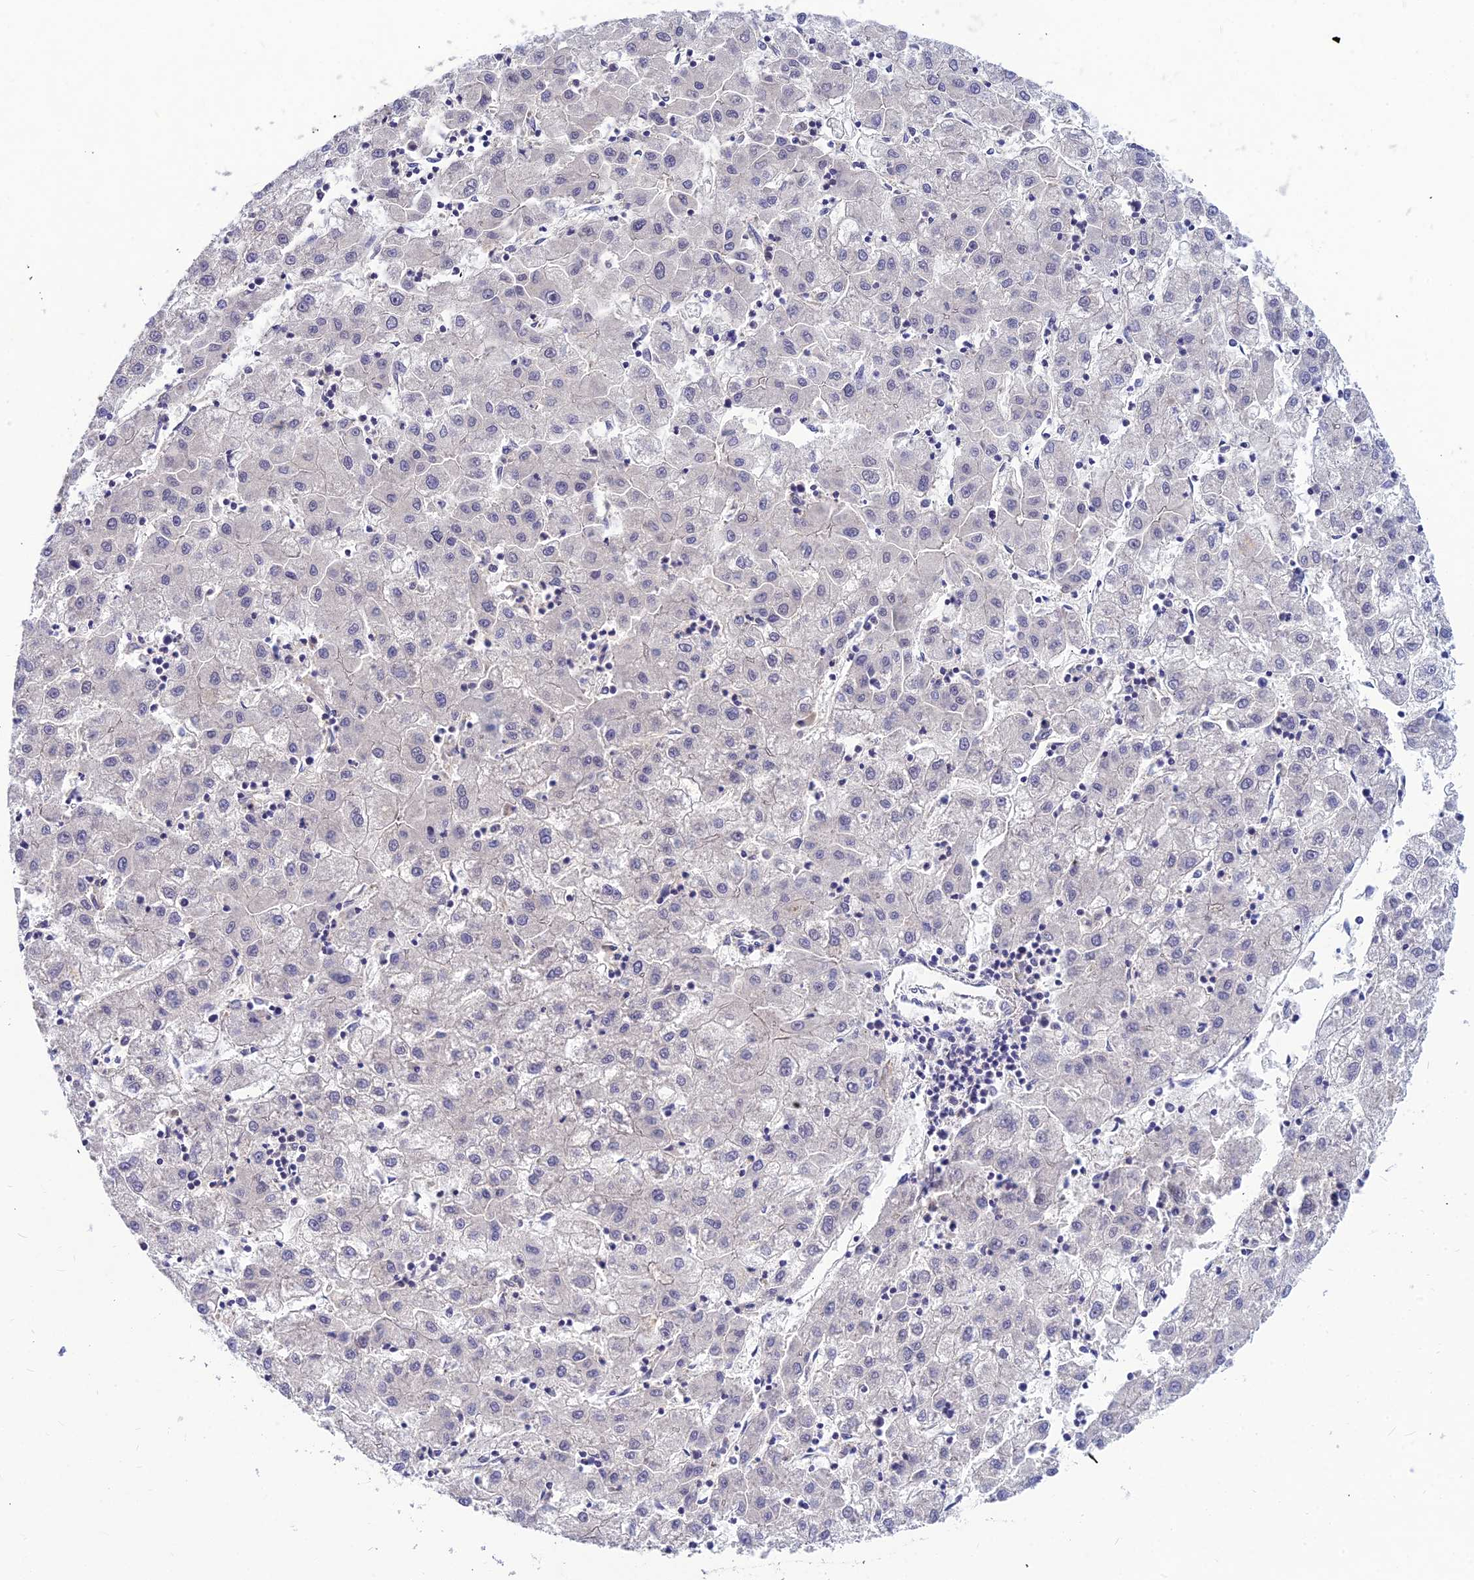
{"staining": {"intensity": "negative", "quantity": "none", "location": "none"}, "tissue": "liver cancer", "cell_type": "Tumor cells", "image_type": "cancer", "snomed": [{"axis": "morphology", "description": "Carcinoma, Hepatocellular, NOS"}, {"axis": "topography", "description": "Liver"}], "caption": "IHC of human liver cancer exhibits no positivity in tumor cells.", "gene": "DMRTA1", "patient": {"sex": "male", "age": 72}}